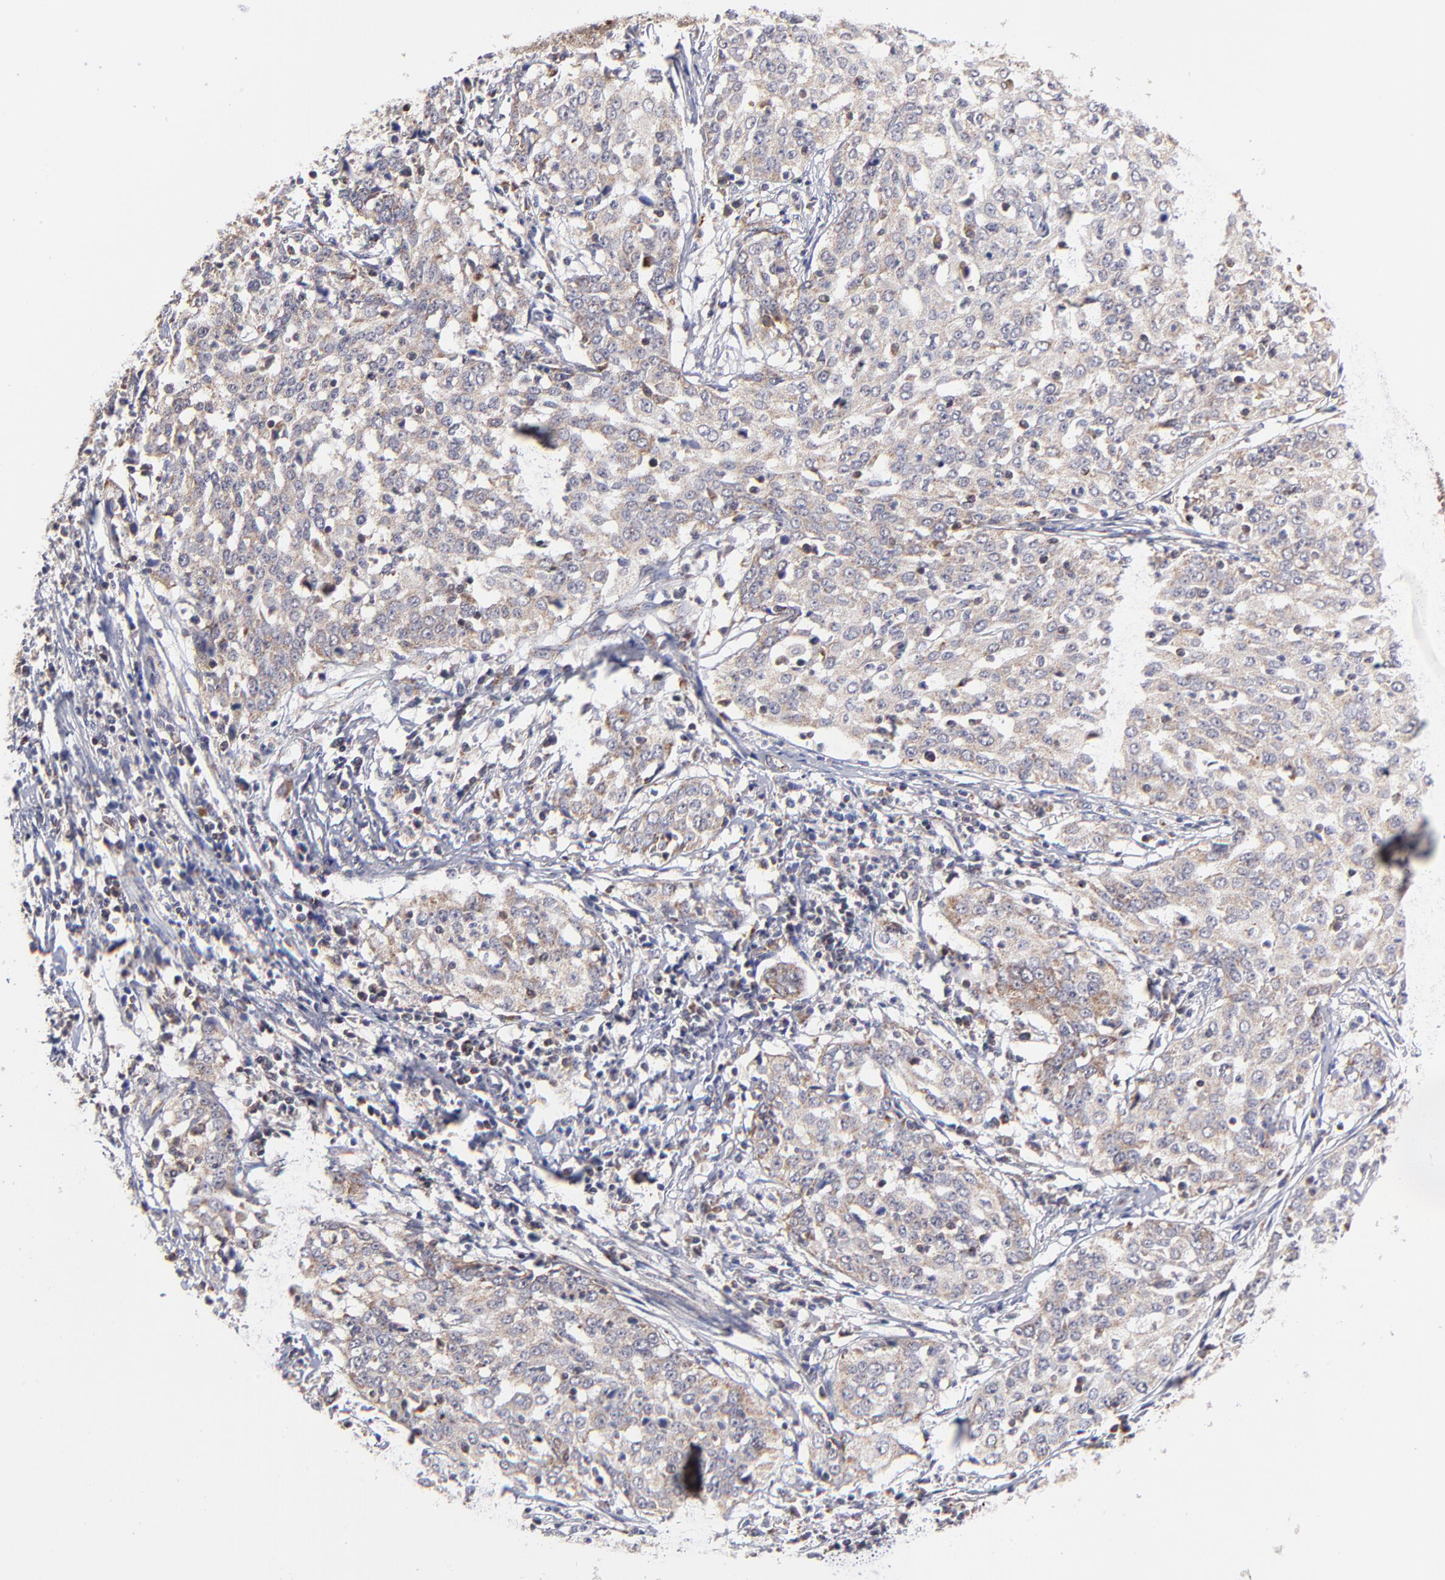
{"staining": {"intensity": "weak", "quantity": ">75%", "location": "cytoplasmic/membranous"}, "tissue": "cervical cancer", "cell_type": "Tumor cells", "image_type": "cancer", "snomed": [{"axis": "morphology", "description": "Squamous cell carcinoma, NOS"}, {"axis": "topography", "description": "Cervix"}], "caption": "Human squamous cell carcinoma (cervical) stained with a brown dye displays weak cytoplasmic/membranous positive staining in about >75% of tumor cells.", "gene": "MAP2K7", "patient": {"sex": "female", "age": 39}}